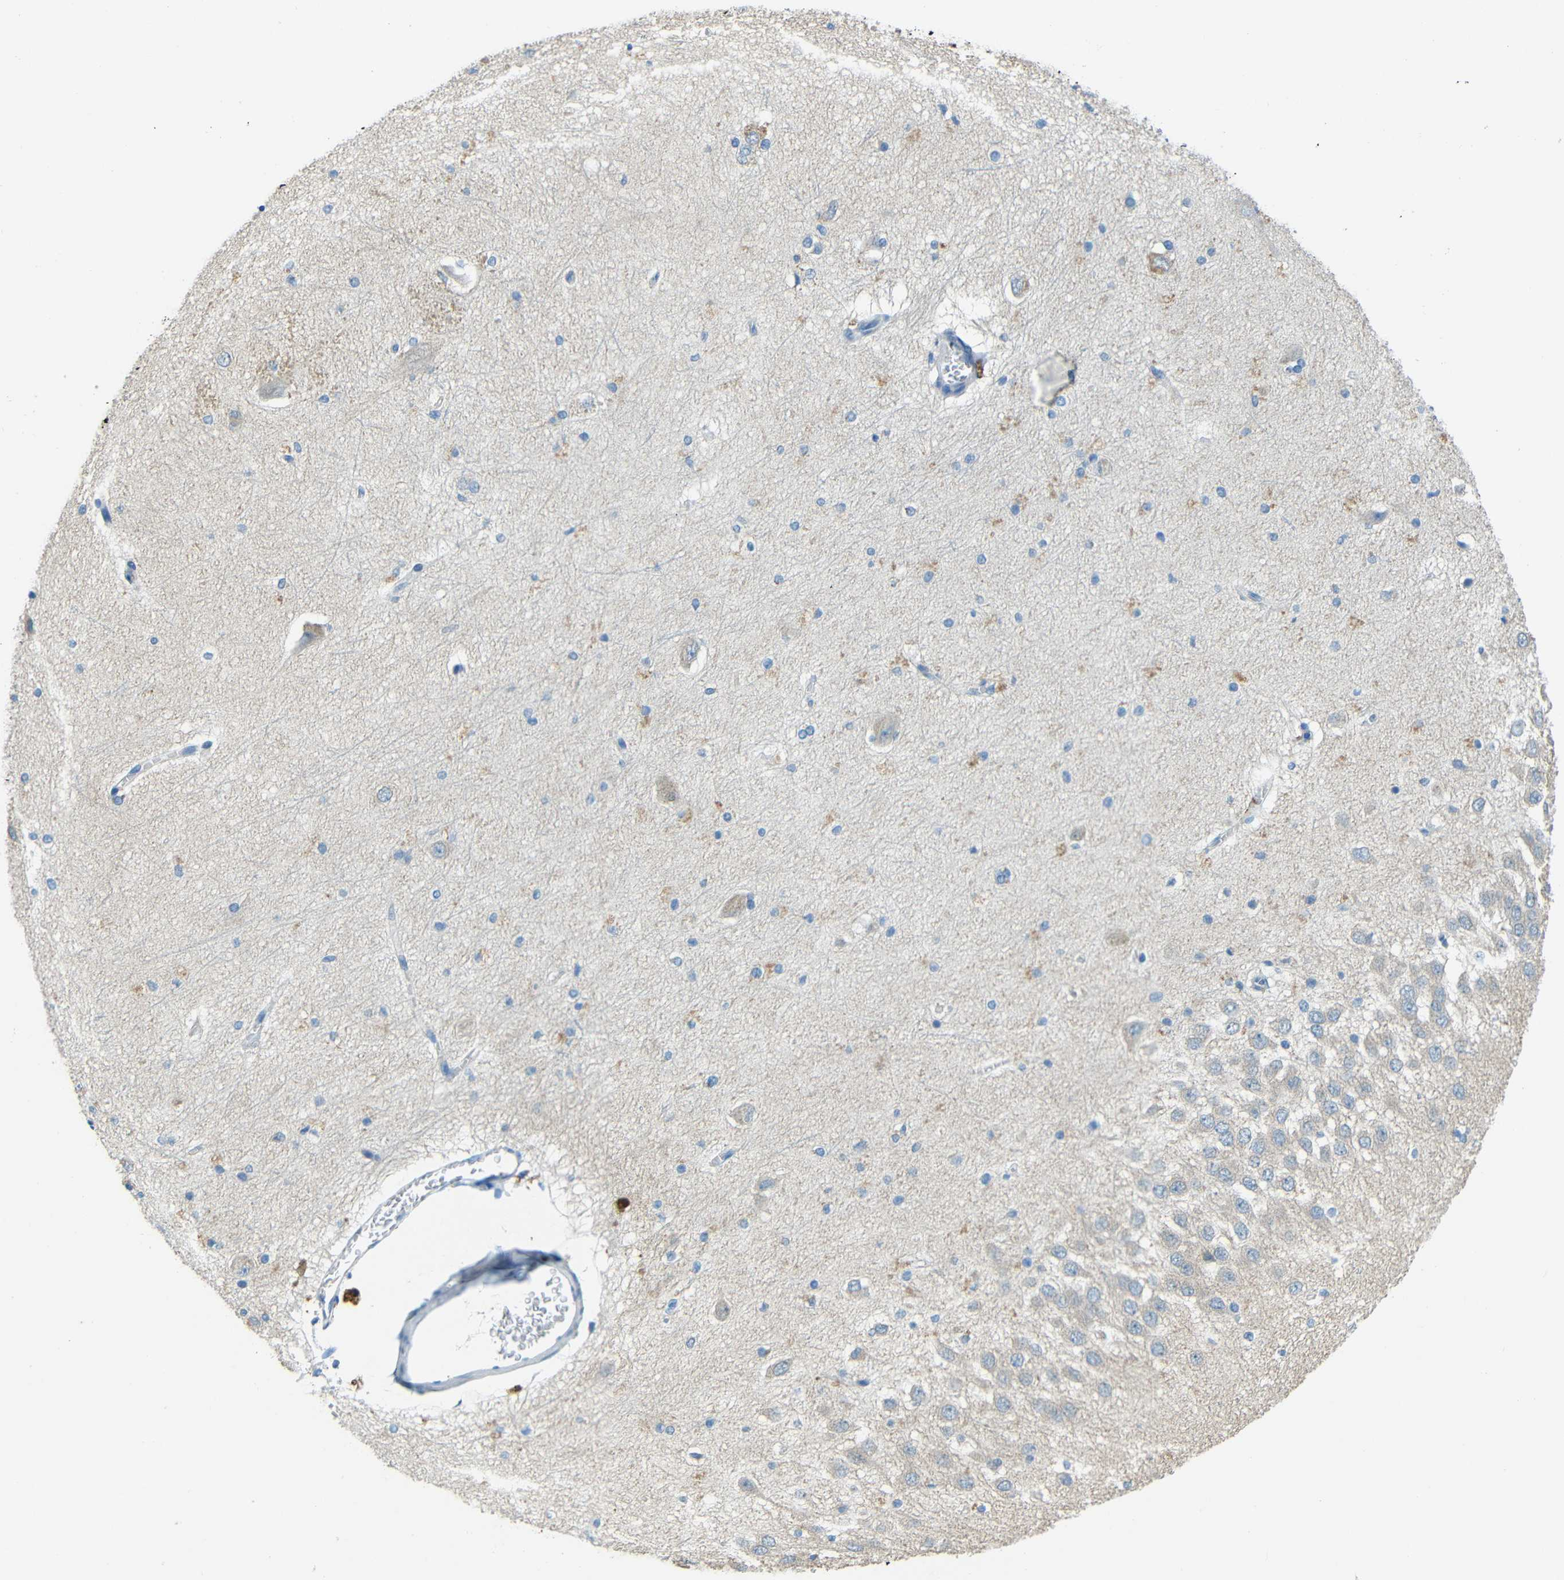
{"staining": {"intensity": "moderate", "quantity": "<25%", "location": "cytoplasmic/membranous"}, "tissue": "hippocampus", "cell_type": "Glial cells", "image_type": "normal", "snomed": [{"axis": "morphology", "description": "Normal tissue, NOS"}, {"axis": "topography", "description": "Hippocampus"}], "caption": "Immunohistochemistry micrograph of unremarkable hippocampus stained for a protein (brown), which exhibits low levels of moderate cytoplasmic/membranous expression in approximately <25% of glial cells.", "gene": "CYP26B1", "patient": {"sex": "female", "age": 19}}